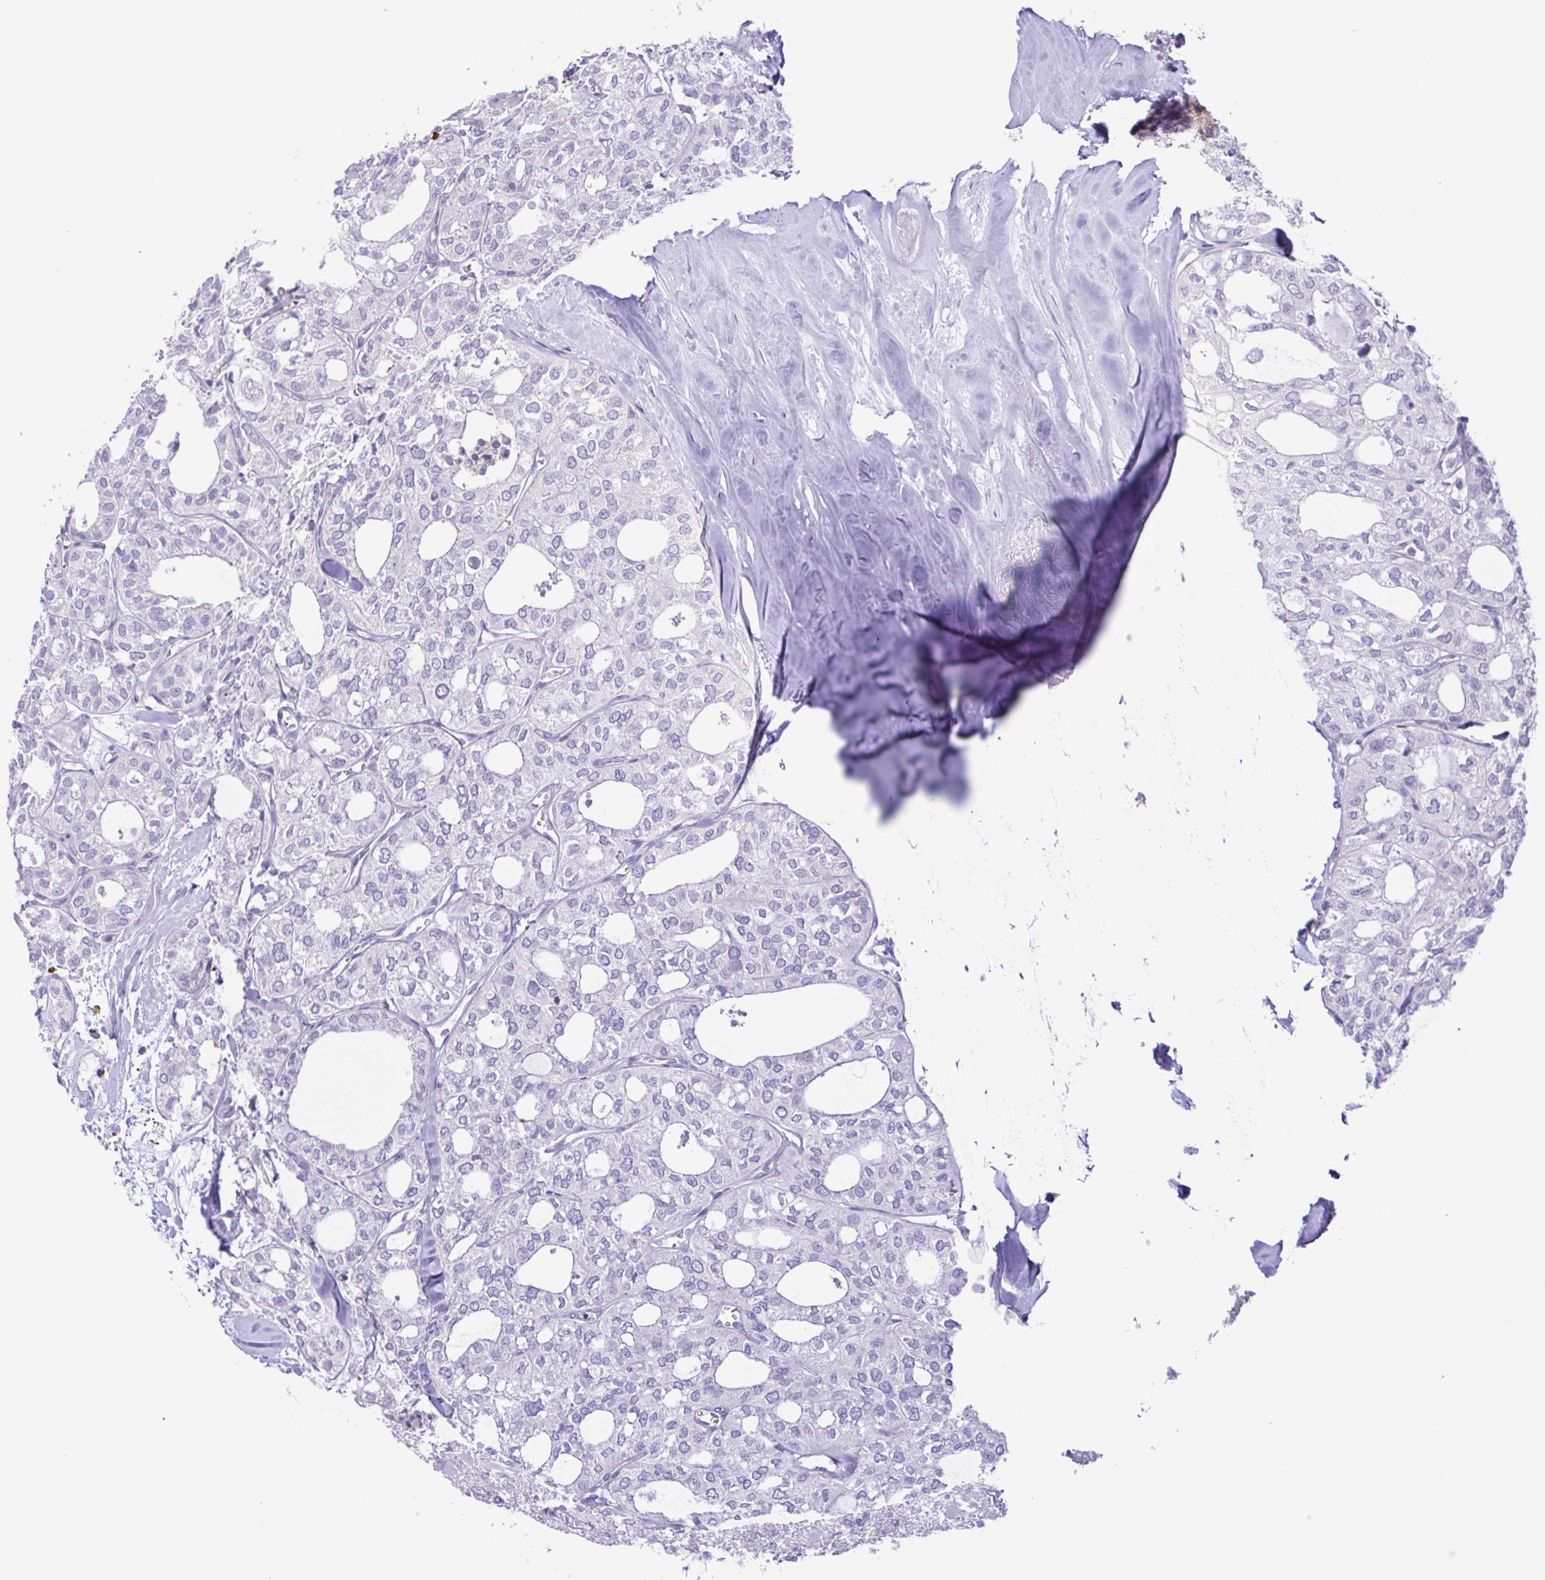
{"staining": {"intensity": "negative", "quantity": "none", "location": "none"}, "tissue": "thyroid cancer", "cell_type": "Tumor cells", "image_type": "cancer", "snomed": [{"axis": "morphology", "description": "Follicular adenoma carcinoma, NOS"}, {"axis": "topography", "description": "Thyroid gland"}], "caption": "A photomicrograph of thyroid cancer stained for a protein reveals no brown staining in tumor cells.", "gene": "CYP17A1", "patient": {"sex": "male", "age": 75}}